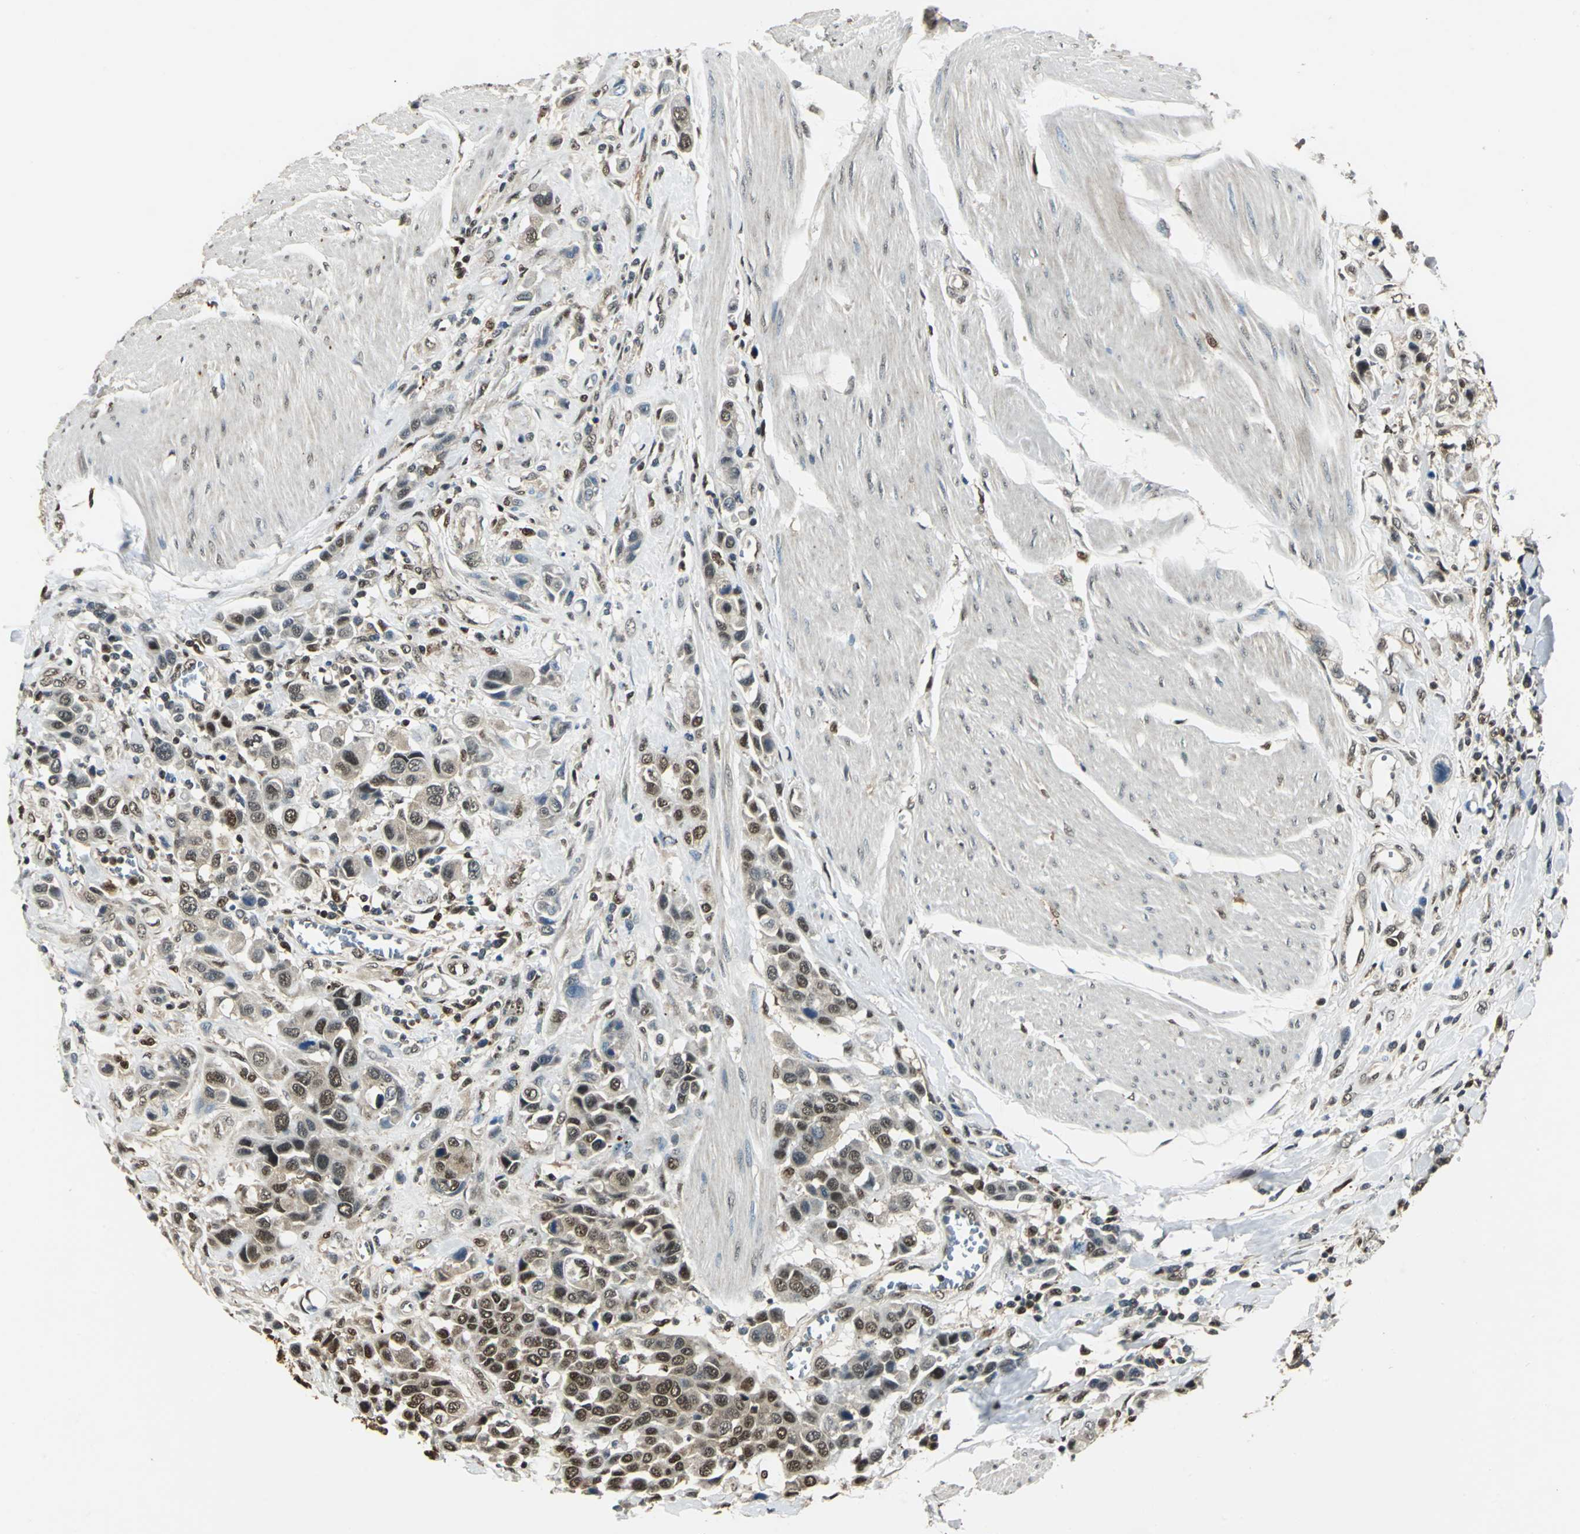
{"staining": {"intensity": "weak", "quantity": ">75%", "location": "cytoplasmic/membranous,nuclear"}, "tissue": "urothelial cancer", "cell_type": "Tumor cells", "image_type": "cancer", "snomed": [{"axis": "morphology", "description": "Urothelial carcinoma, High grade"}, {"axis": "topography", "description": "Urinary bladder"}], "caption": "Immunohistochemistry micrograph of neoplastic tissue: human urothelial cancer stained using IHC reveals low levels of weak protein expression localized specifically in the cytoplasmic/membranous and nuclear of tumor cells, appearing as a cytoplasmic/membranous and nuclear brown color.", "gene": "PPP1R13L", "patient": {"sex": "male", "age": 50}}